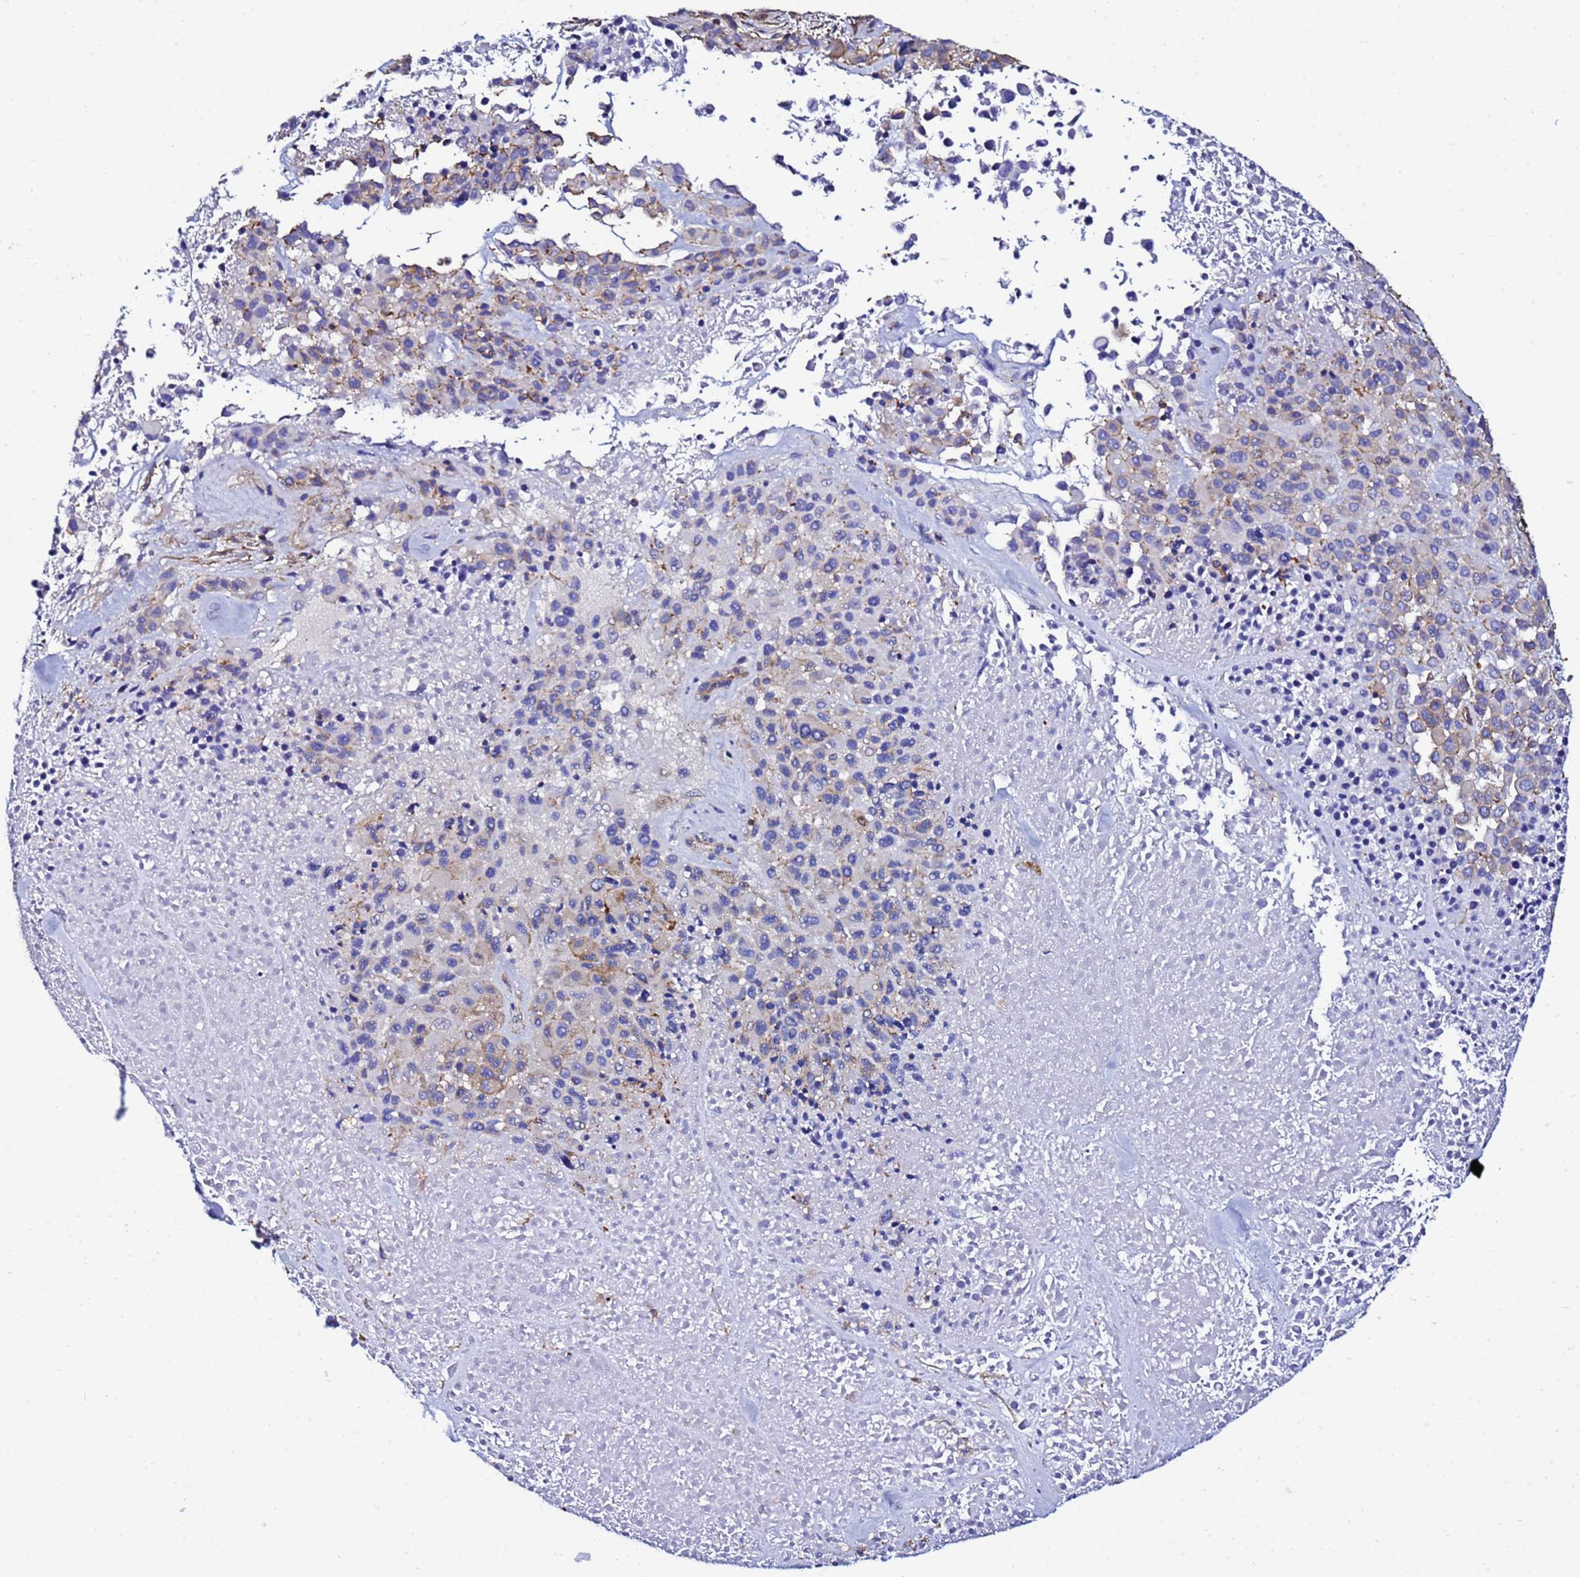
{"staining": {"intensity": "weak", "quantity": "<25%", "location": "cytoplasmic/membranous"}, "tissue": "melanoma", "cell_type": "Tumor cells", "image_type": "cancer", "snomed": [{"axis": "morphology", "description": "Malignant melanoma, Metastatic site"}, {"axis": "topography", "description": "Skin"}], "caption": "IHC of human malignant melanoma (metastatic site) reveals no expression in tumor cells.", "gene": "ACTB", "patient": {"sex": "female", "age": 81}}